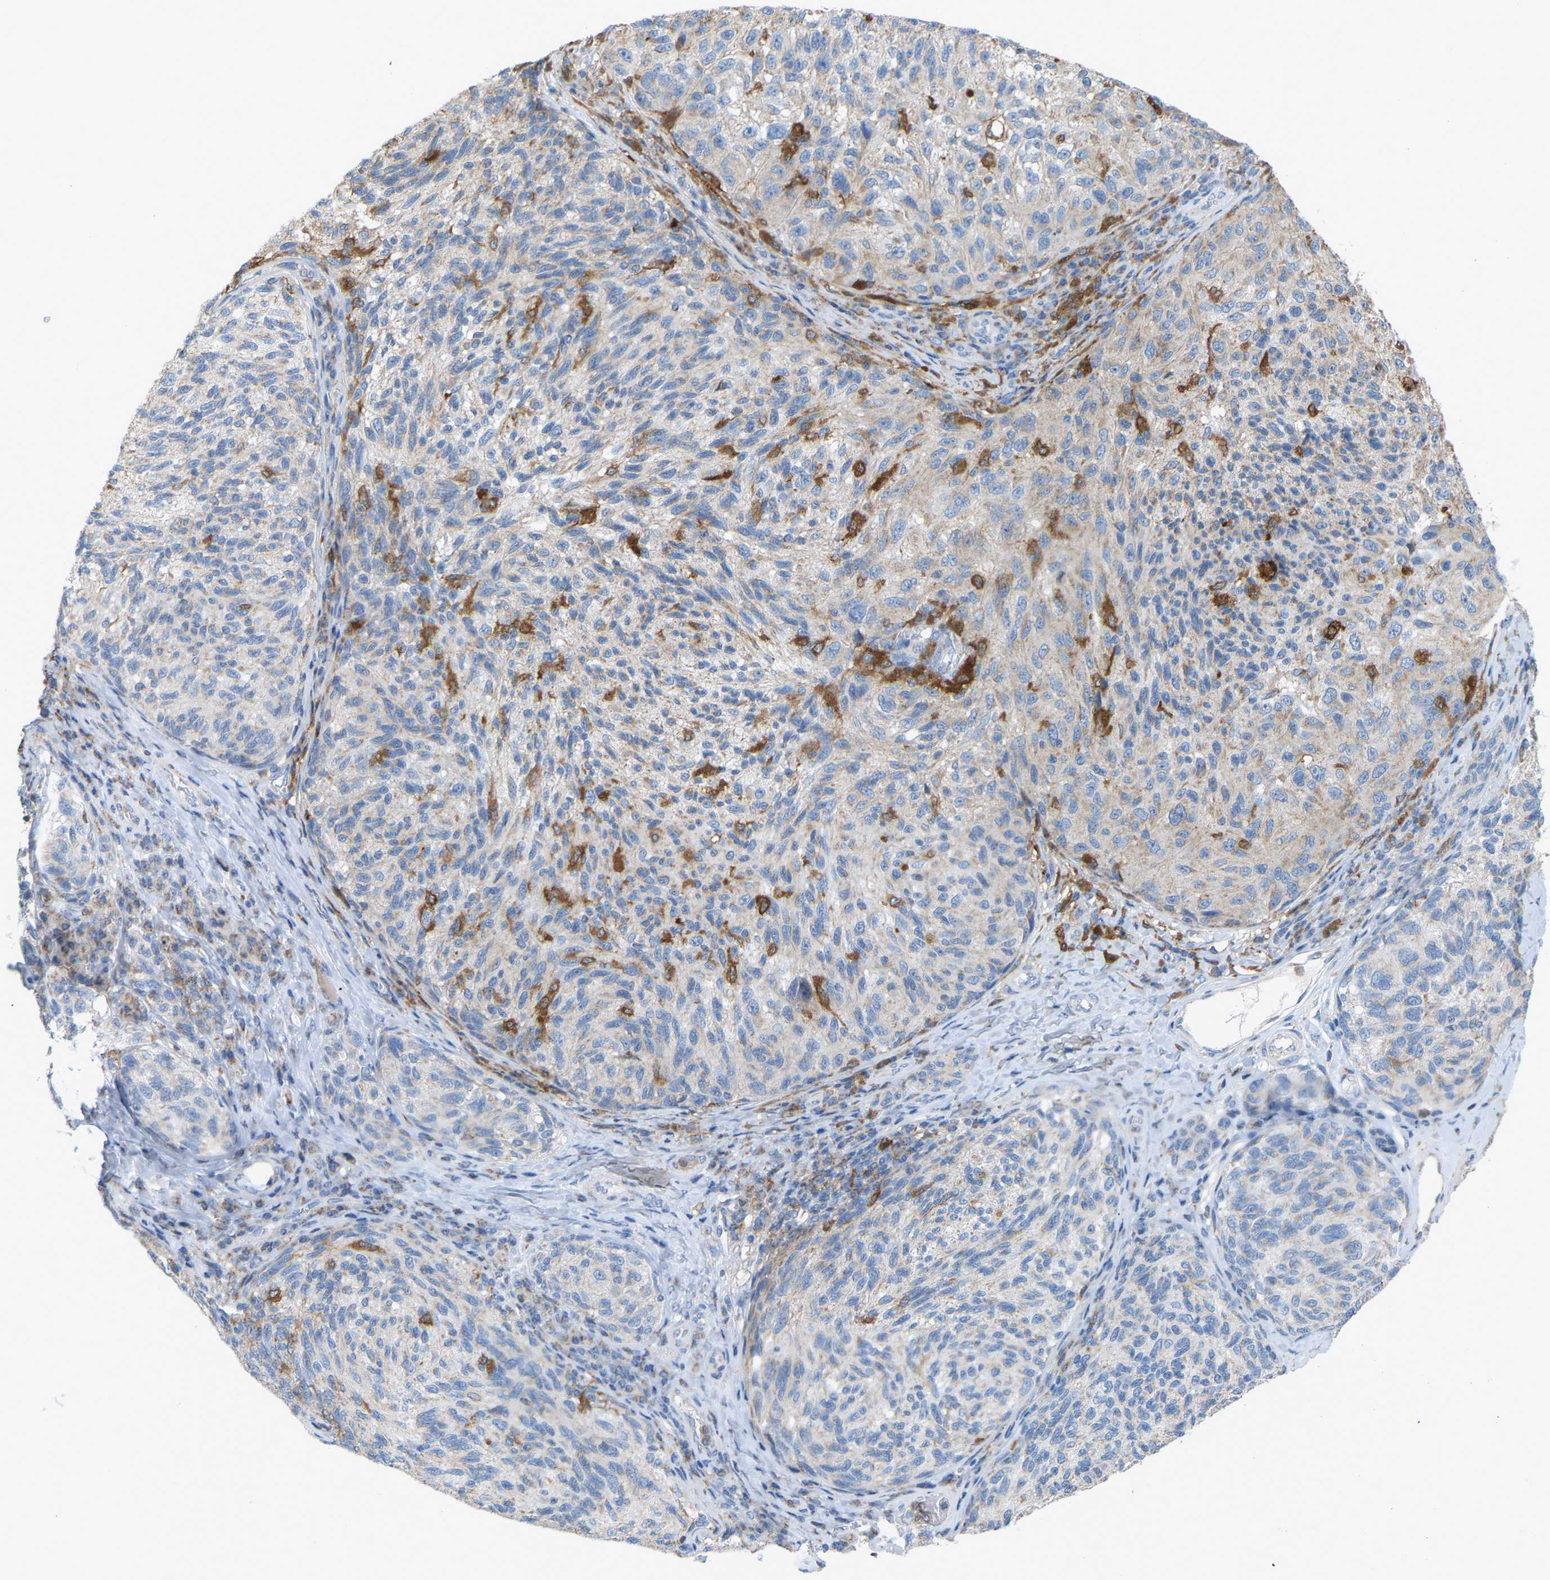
{"staining": {"intensity": "negative", "quantity": "none", "location": "none"}, "tissue": "melanoma", "cell_type": "Tumor cells", "image_type": "cancer", "snomed": [{"axis": "morphology", "description": "Malignant melanoma, NOS"}, {"axis": "topography", "description": "Skin"}], "caption": "Human melanoma stained for a protein using immunohistochemistry (IHC) reveals no expression in tumor cells.", "gene": "CROT", "patient": {"sex": "female", "age": 73}}